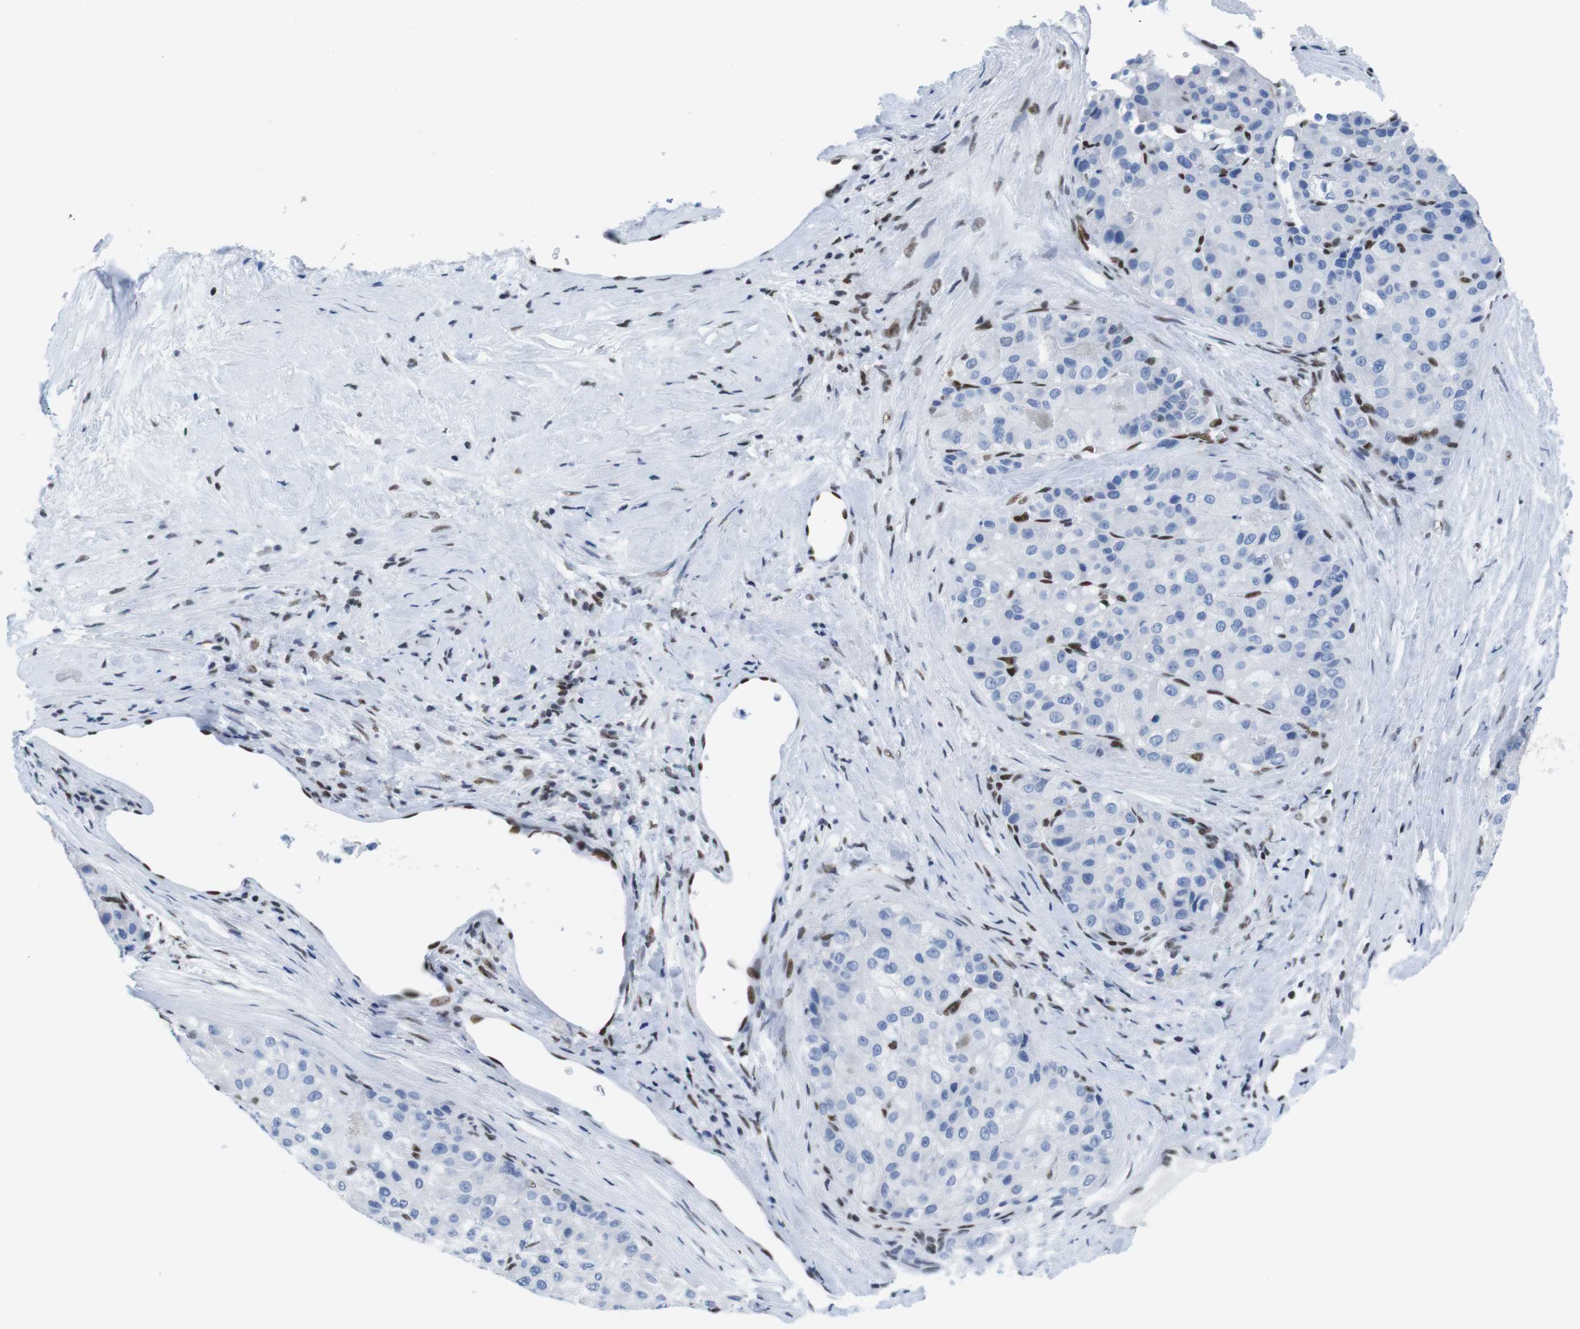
{"staining": {"intensity": "negative", "quantity": "none", "location": "none"}, "tissue": "liver cancer", "cell_type": "Tumor cells", "image_type": "cancer", "snomed": [{"axis": "morphology", "description": "Carcinoma, Hepatocellular, NOS"}, {"axis": "topography", "description": "Liver"}], "caption": "IHC histopathology image of human hepatocellular carcinoma (liver) stained for a protein (brown), which displays no expression in tumor cells.", "gene": "IFI16", "patient": {"sex": "male", "age": 80}}